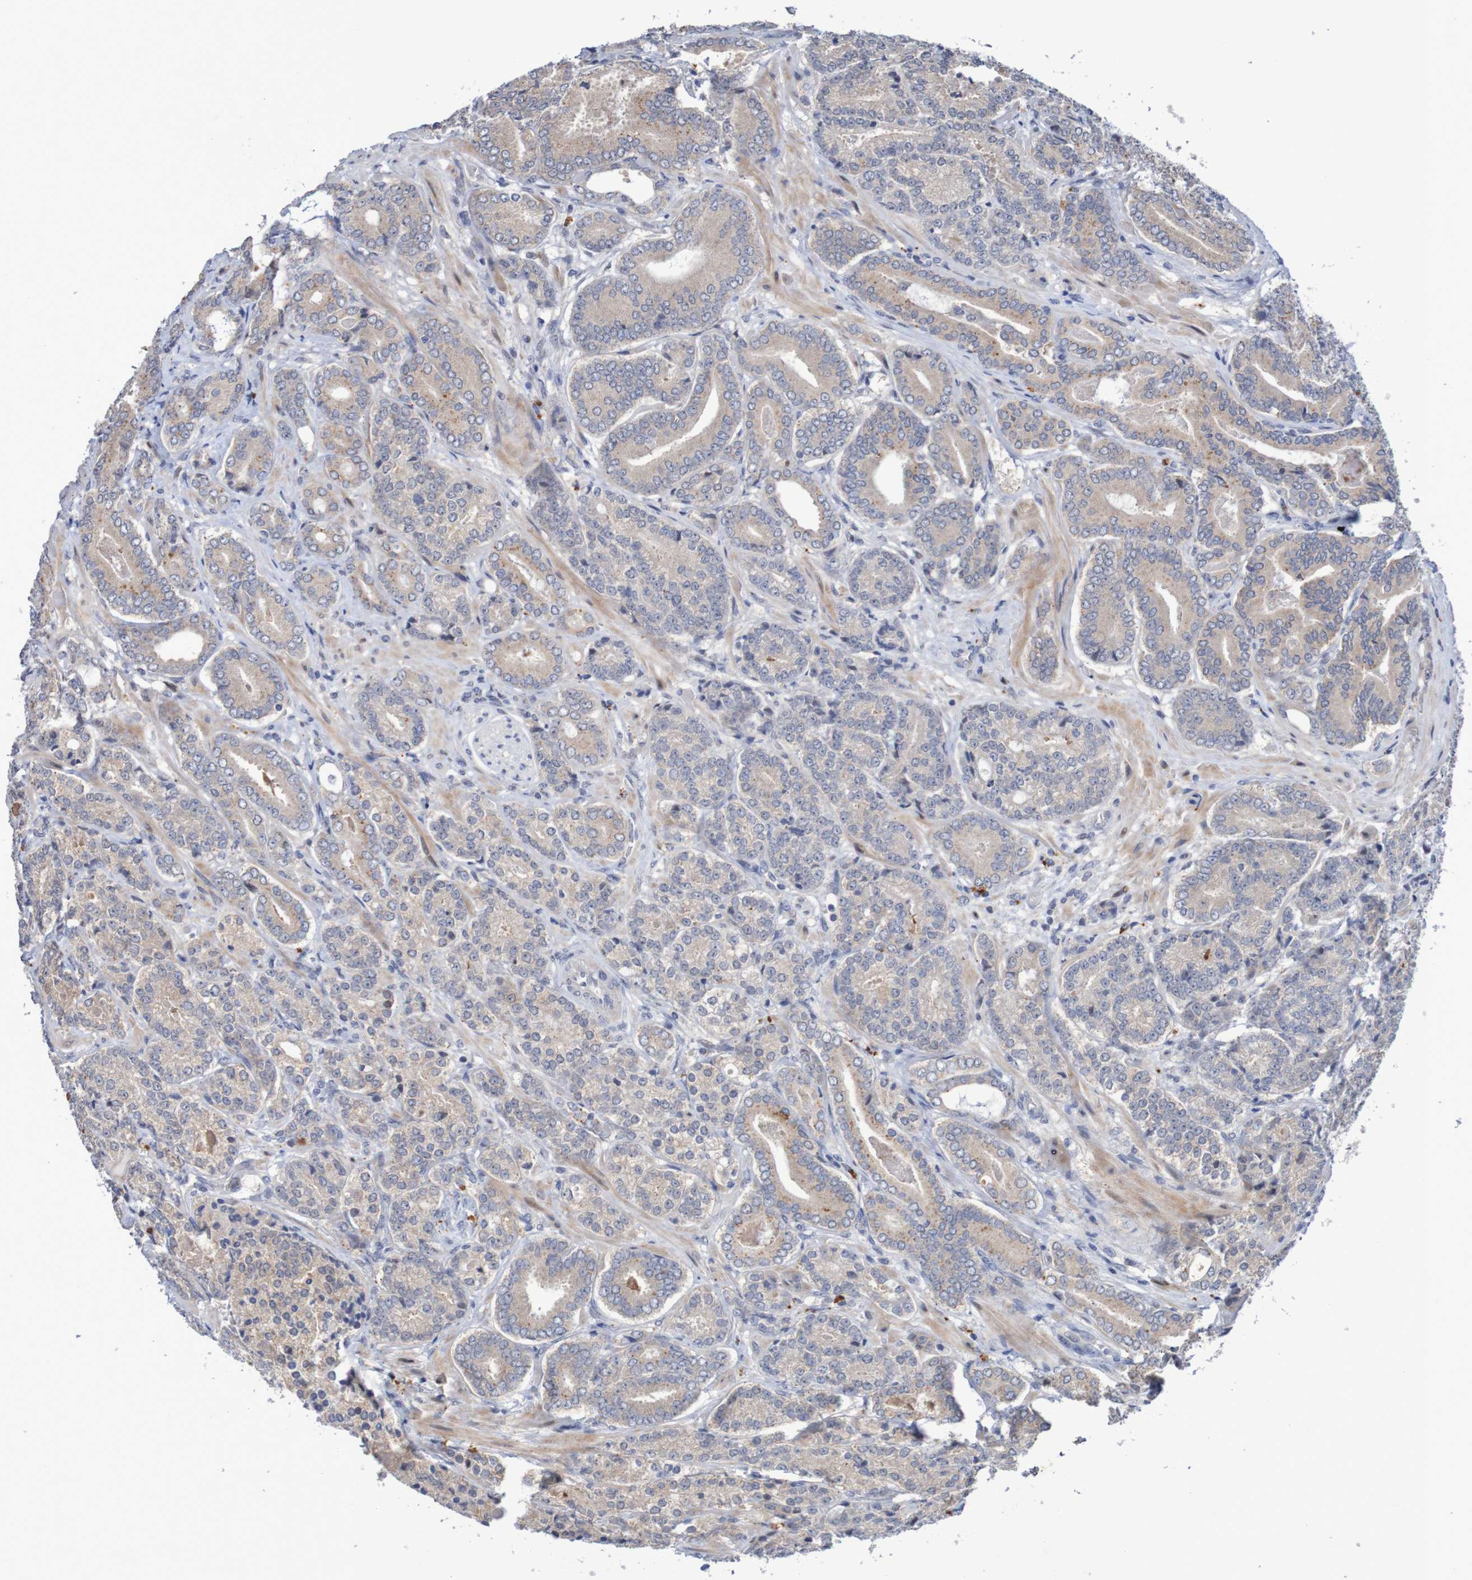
{"staining": {"intensity": "weak", "quantity": "25%-75%", "location": "cytoplasmic/membranous"}, "tissue": "prostate cancer", "cell_type": "Tumor cells", "image_type": "cancer", "snomed": [{"axis": "morphology", "description": "Adenocarcinoma, High grade"}, {"axis": "topography", "description": "Prostate"}], "caption": "A brown stain highlights weak cytoplasmic/membranous staining of a protein in prostate cancer tumor cells.", "gene": "FBP2", "patient": {"sex": "male", "age": 61}}